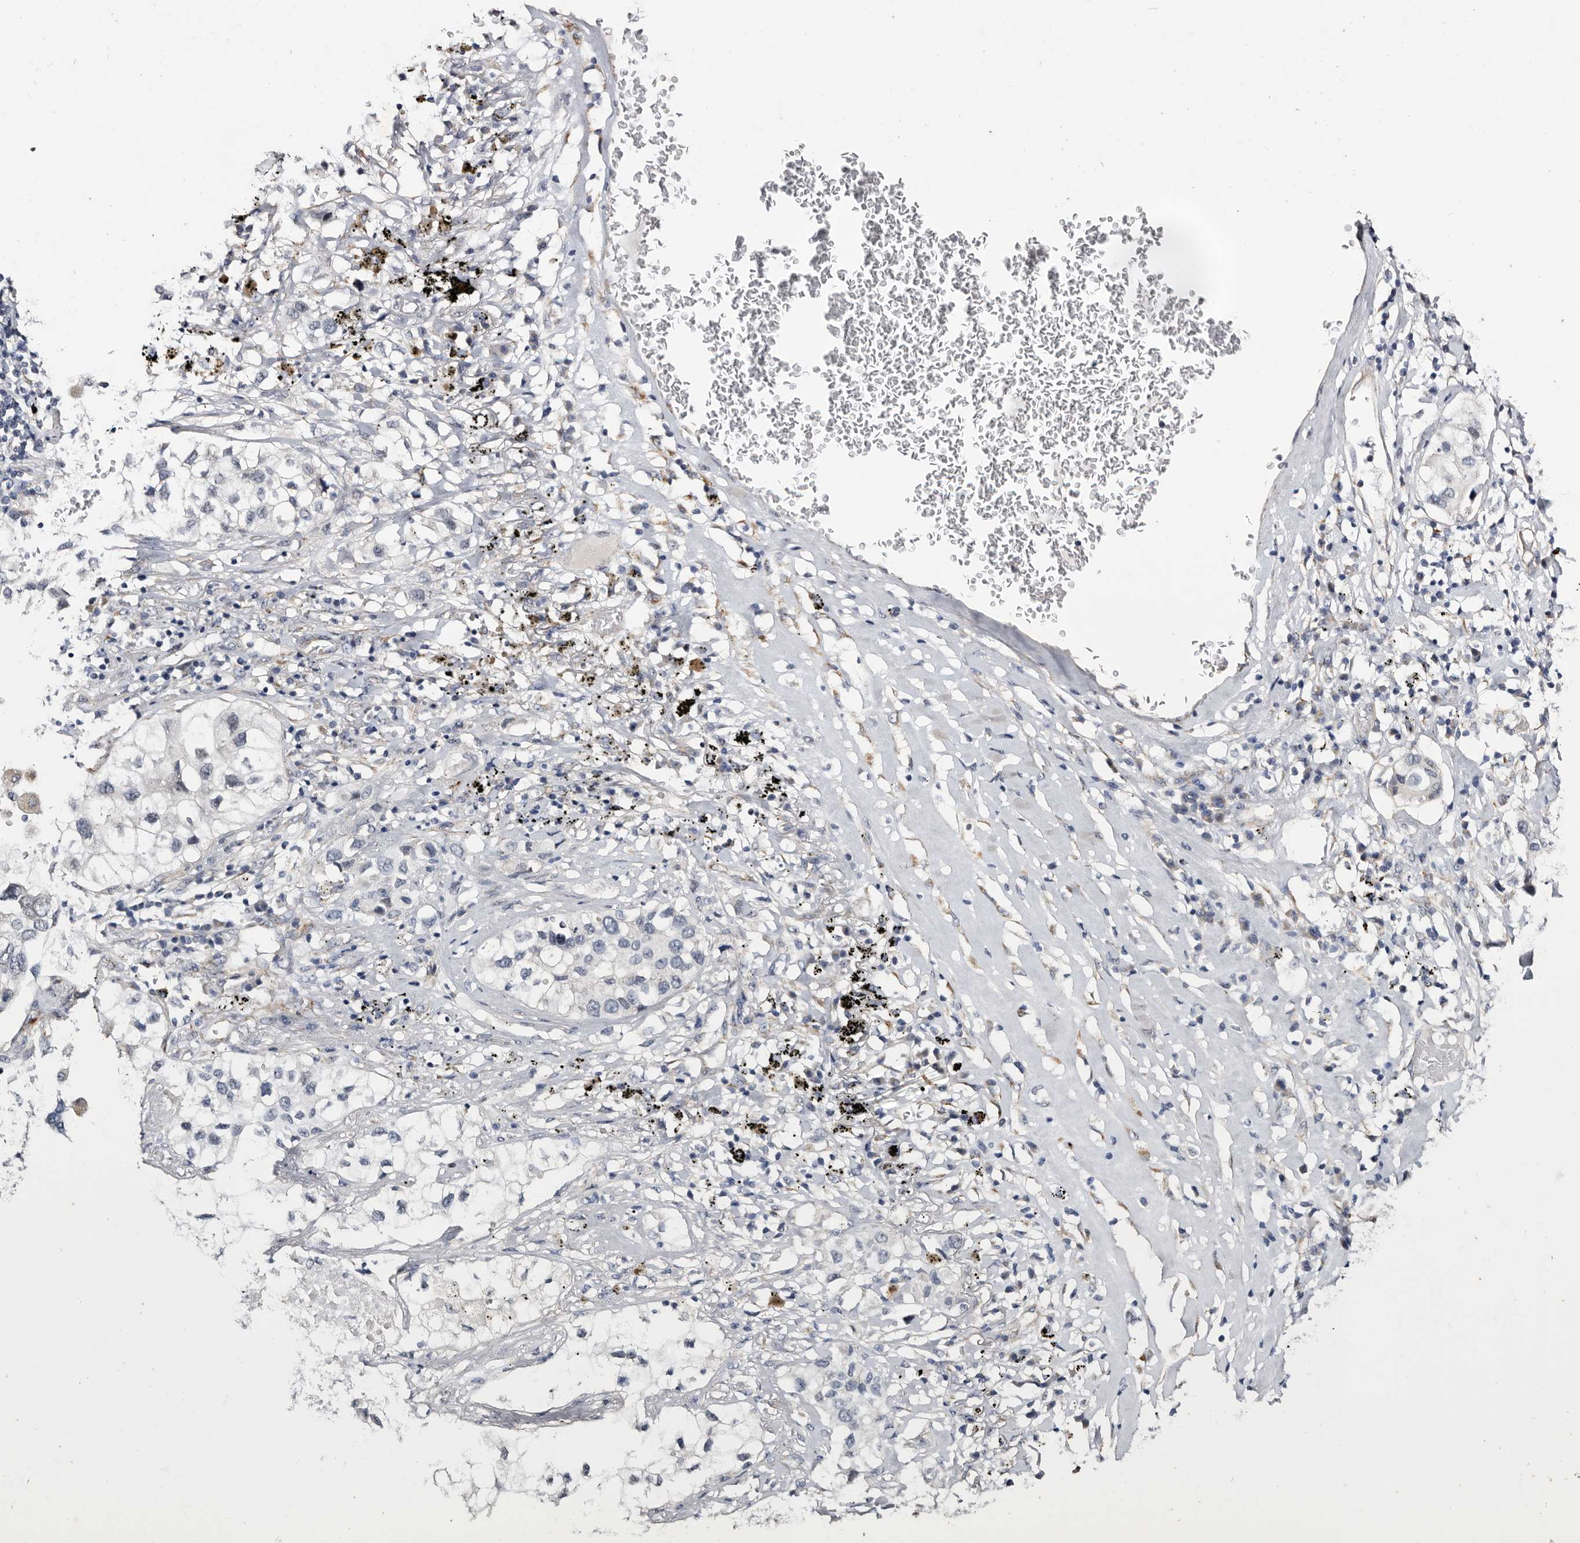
{"staining": {"intensity": "negative", "quantity": "none", "location": "none"}, "tissue": "lung cancer", "cell_type": "Tumor cells", "image_type": "cancer", "snomed": [{"axis": "morphology", "description": "Adenocarcinoma, NOS"}, {"axis": "topography", "description": "Lung"}], "caption": "Tumor cells show no significant positivity in lung cancer (adenocarcinoma).", "gene": "ARMCX2", "patient": {"sex": "male", "age": 63}}